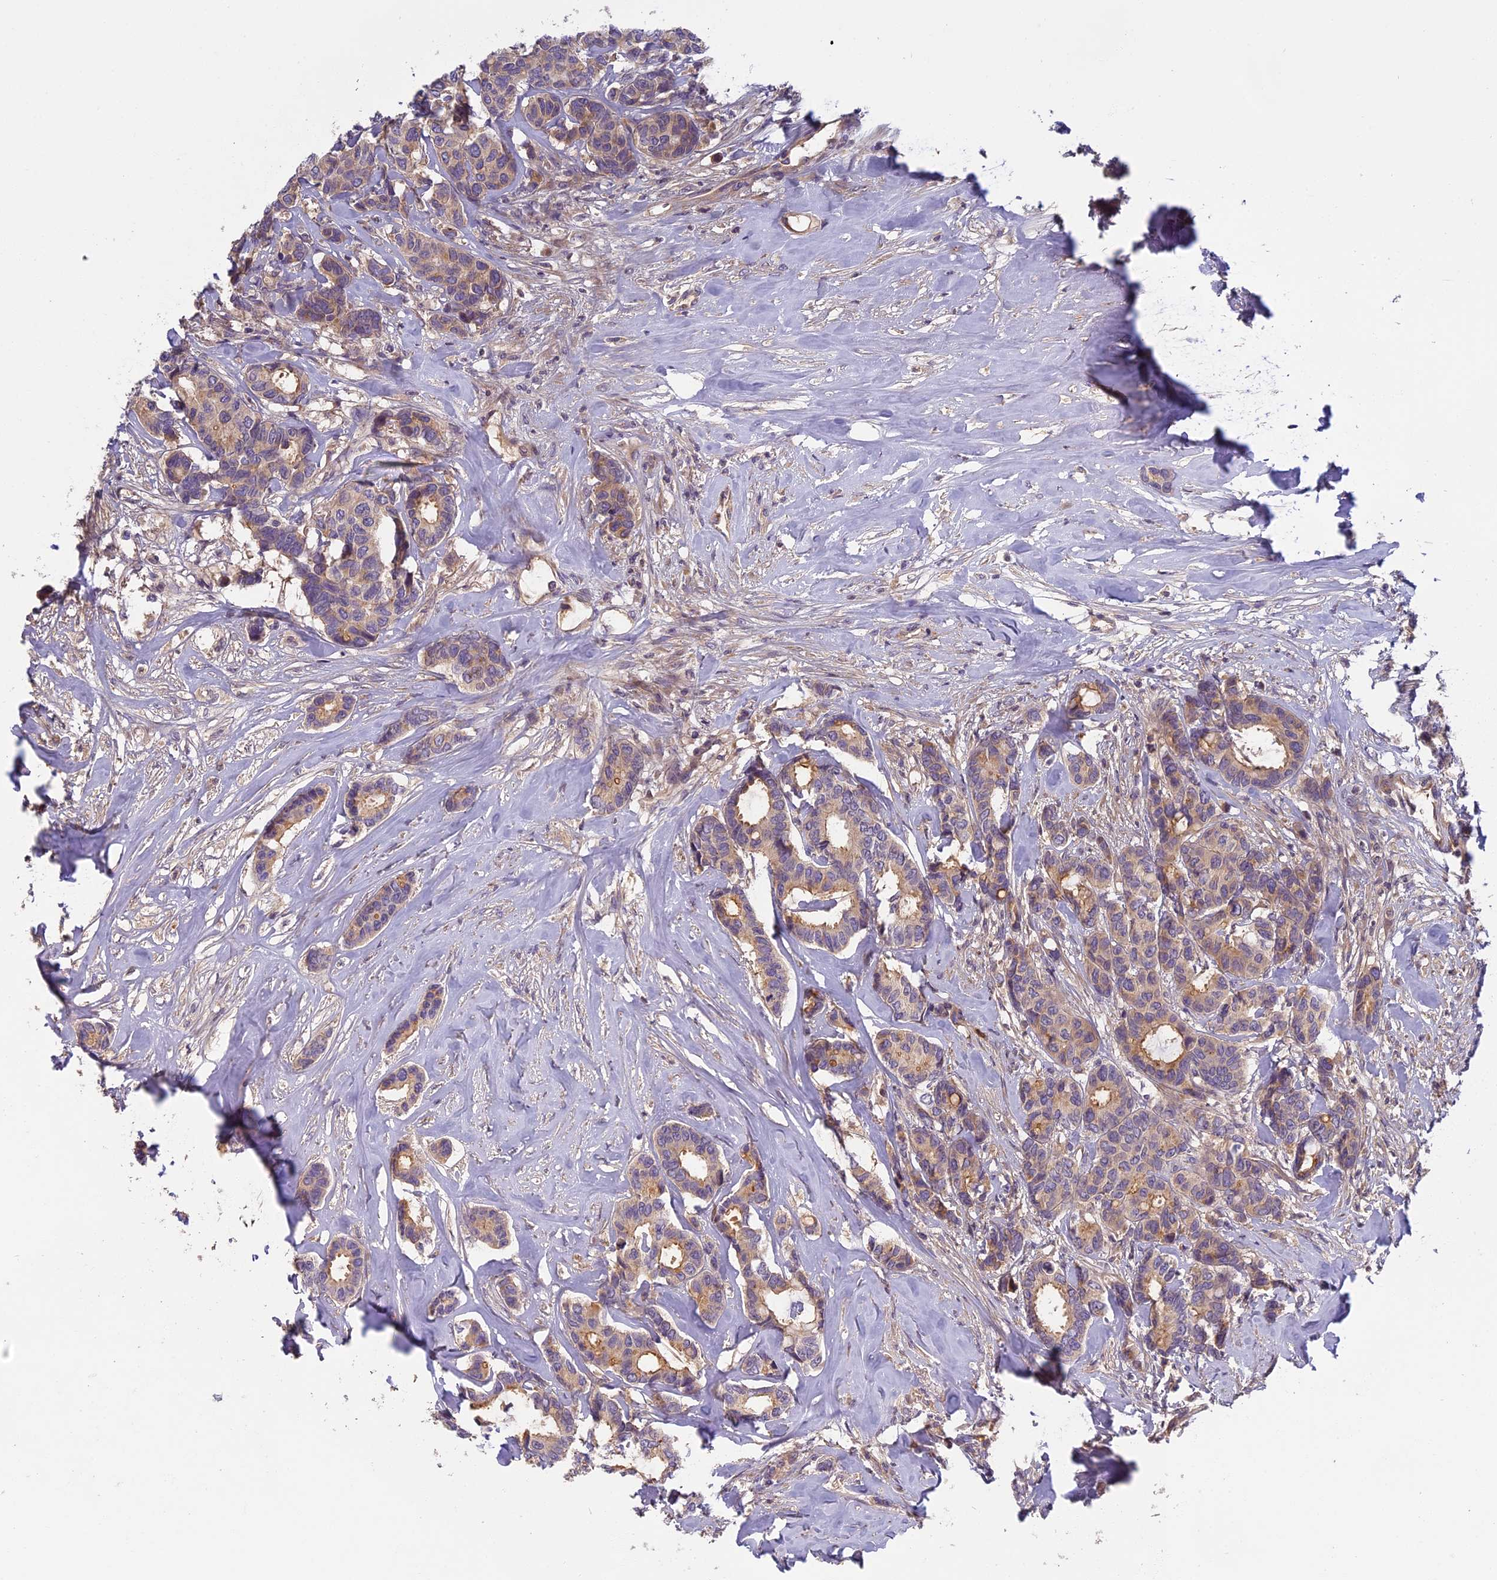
{"staining": {"intensity": "moderate", "quantity": "<25%", "location": "cytoplasmic/membranous"}, "tissue": "breast cancer", "cell_type": "Tumor cells", "image_type": "cancer", "snomed": [{"axis": "morphology", "description": "Duct carcinoma"}, {"axis": "topography", "description": "Breast"}], "caption": "Protein analysis of breast cancer tissue displays moderate cytoplasmic/membranous positivity in approximately <25% of tumor cells.", "gene": "AP4E1", "patient": {"sex": "female", "age": 87}}